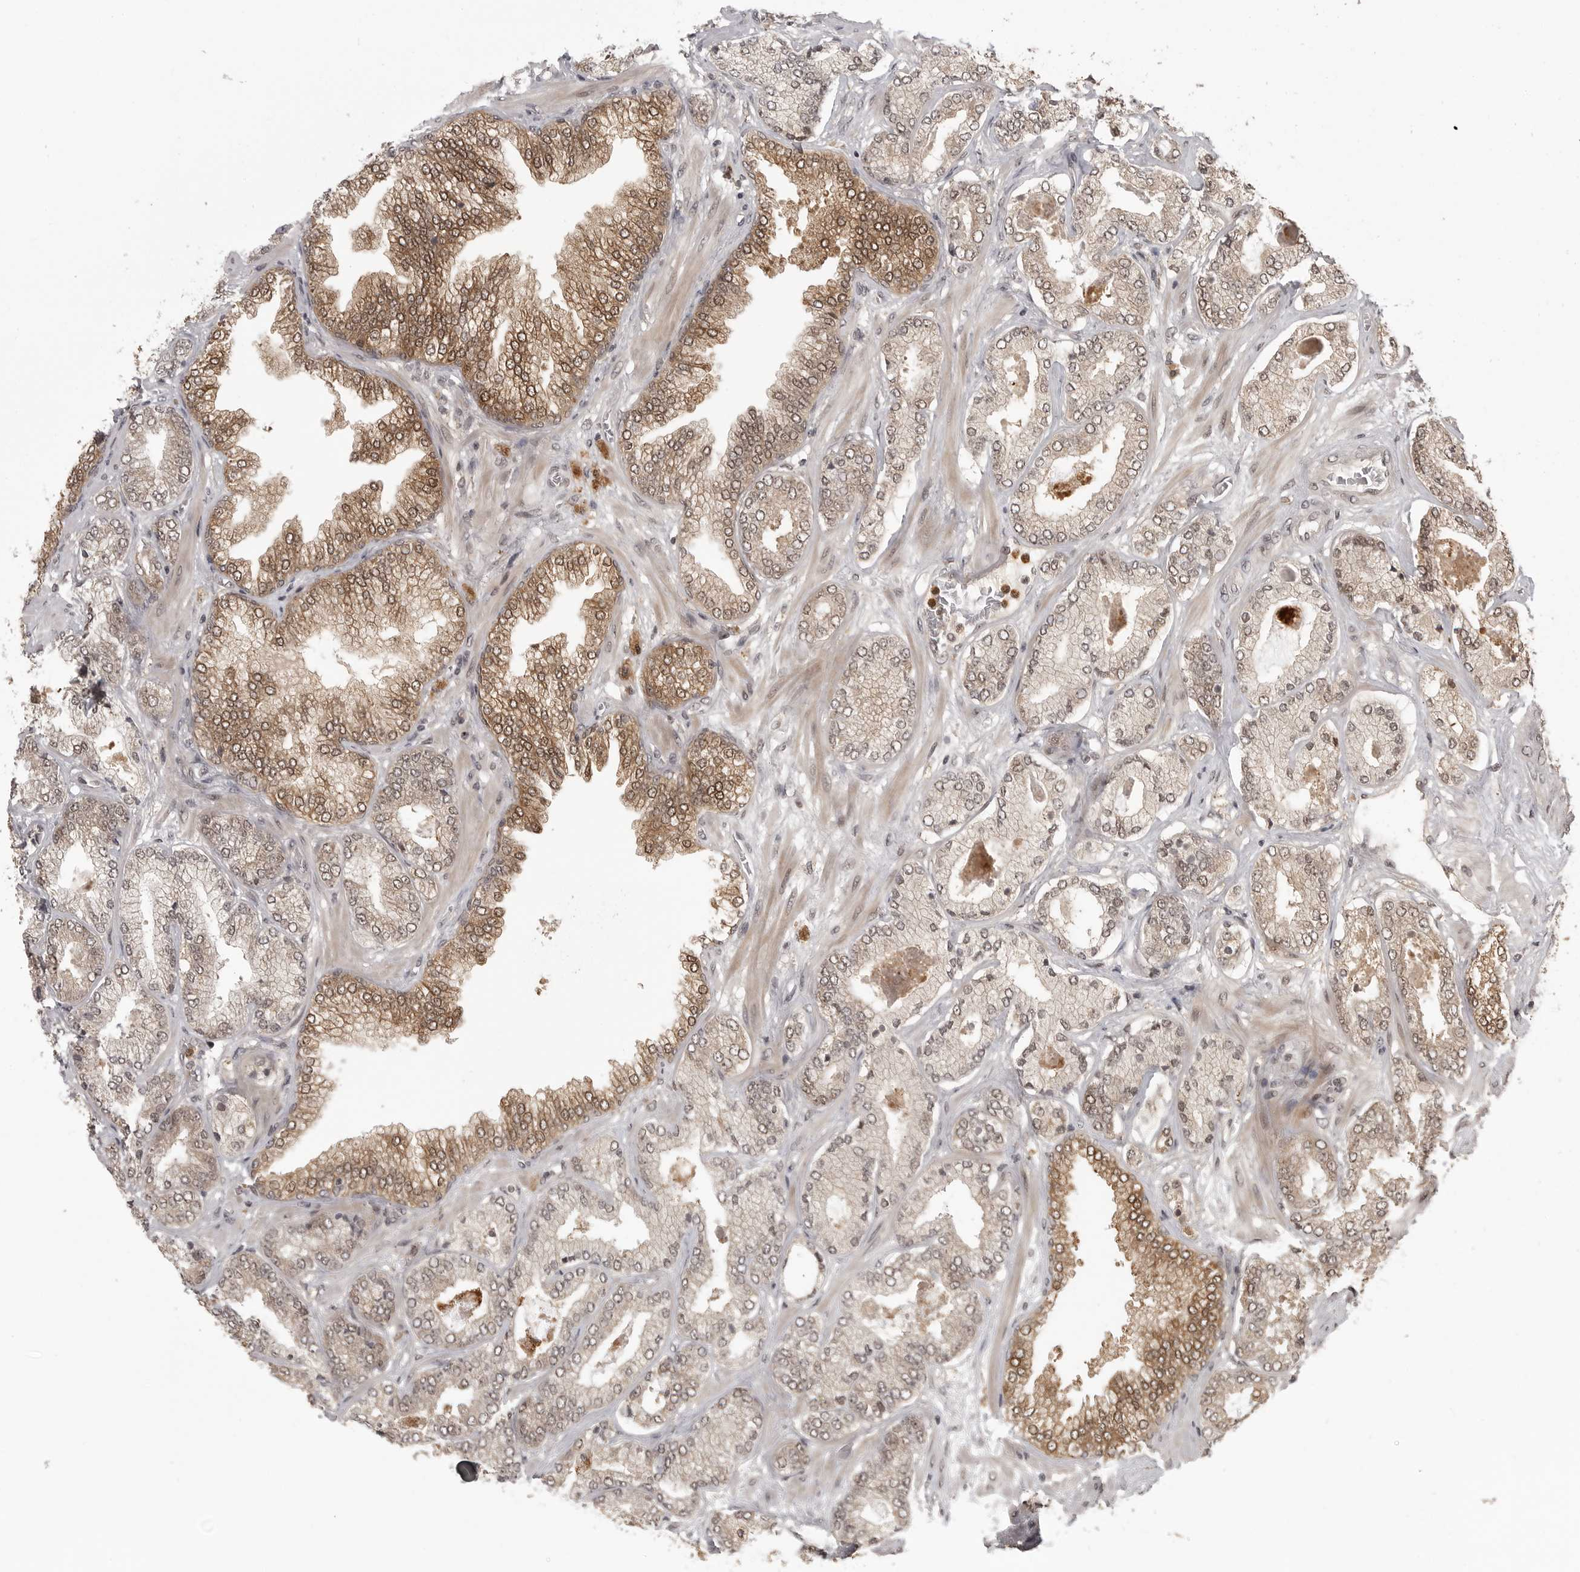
{"staining": {"intensity": "moderate", "quantity": ">75%", "location": "cytoplasmic/membranous,nuclear"}, "tissue": "prostate cancer", "cell_type": "Tumor cells", "image_type": "cancer", "snomed": [{"axis": "morphology", "description": "Adenocarcinoma, High grade"}, {"axis": "topography", "description": "Prostate"}], "caption": "Immunohistochemical staining of human adenocarcinoma (high-grade) (prostate) shows medium levels of moderate cytoplasmic/membranous and nuclear positivity in approximately >75% of tumor cells.", "gene": "PEG3", "patient": {"sex": "male", "age": 58}}